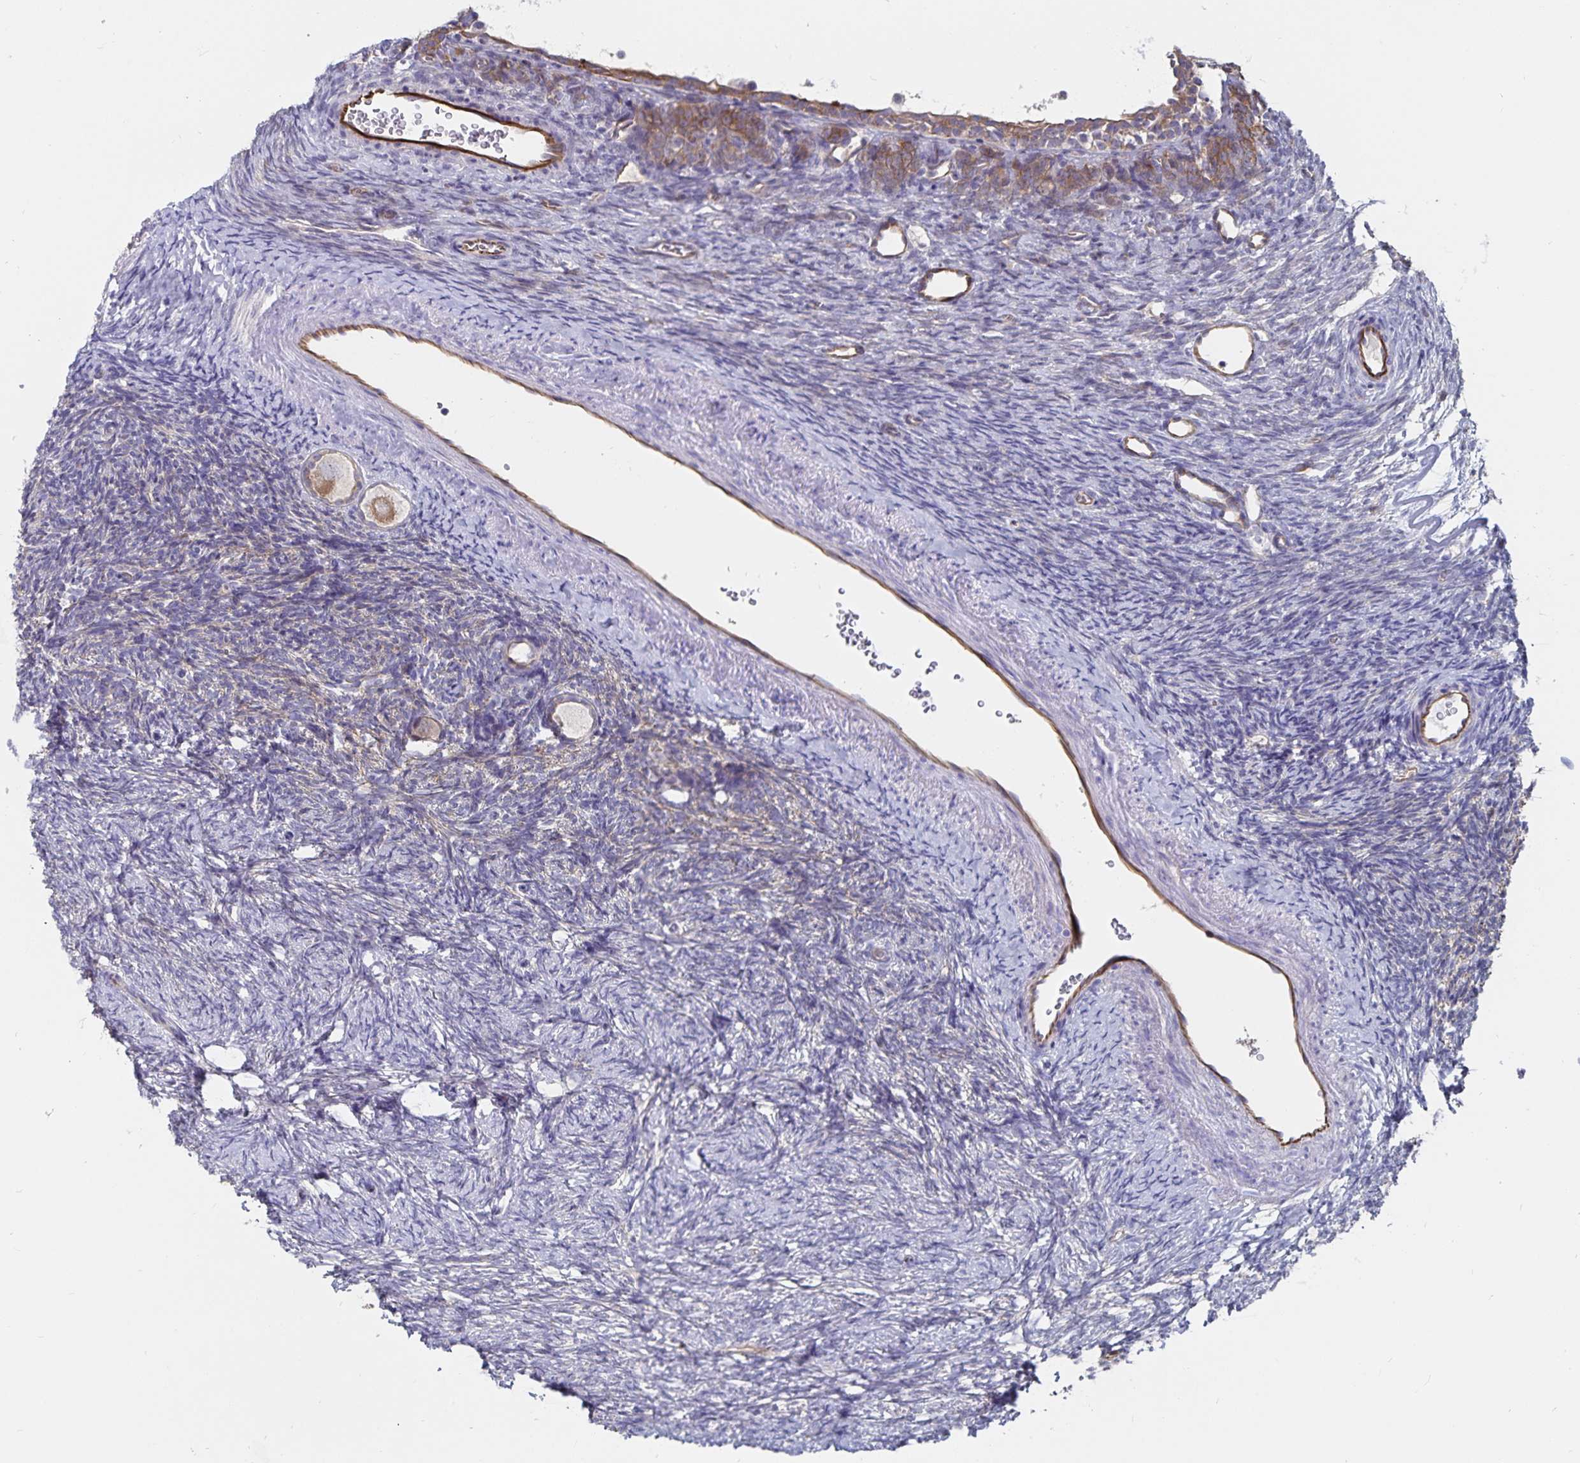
{"staining": {"intensity": "moderate", "quantity": "25%-75%", "location": "cytoplasmic/membranous"}, "tissue": "ovary", "cell_type": "Follicle cells", "image_type": "normal", "snomed": [{"axis": "morphology", "description": "Normal tissue, NOS"}, {"axis": "topography", "description": "Ovary"}], "caption": "DAB (3,3'-diaminobenzidine) immunohistochemical staining of unremarkable human ovary displays moderate cytoplasmic/membranous protein staining in about 25%-75% of follicle cells.", "gene": "SSTR1", "patient": {"sex": "female", "age": 34}}